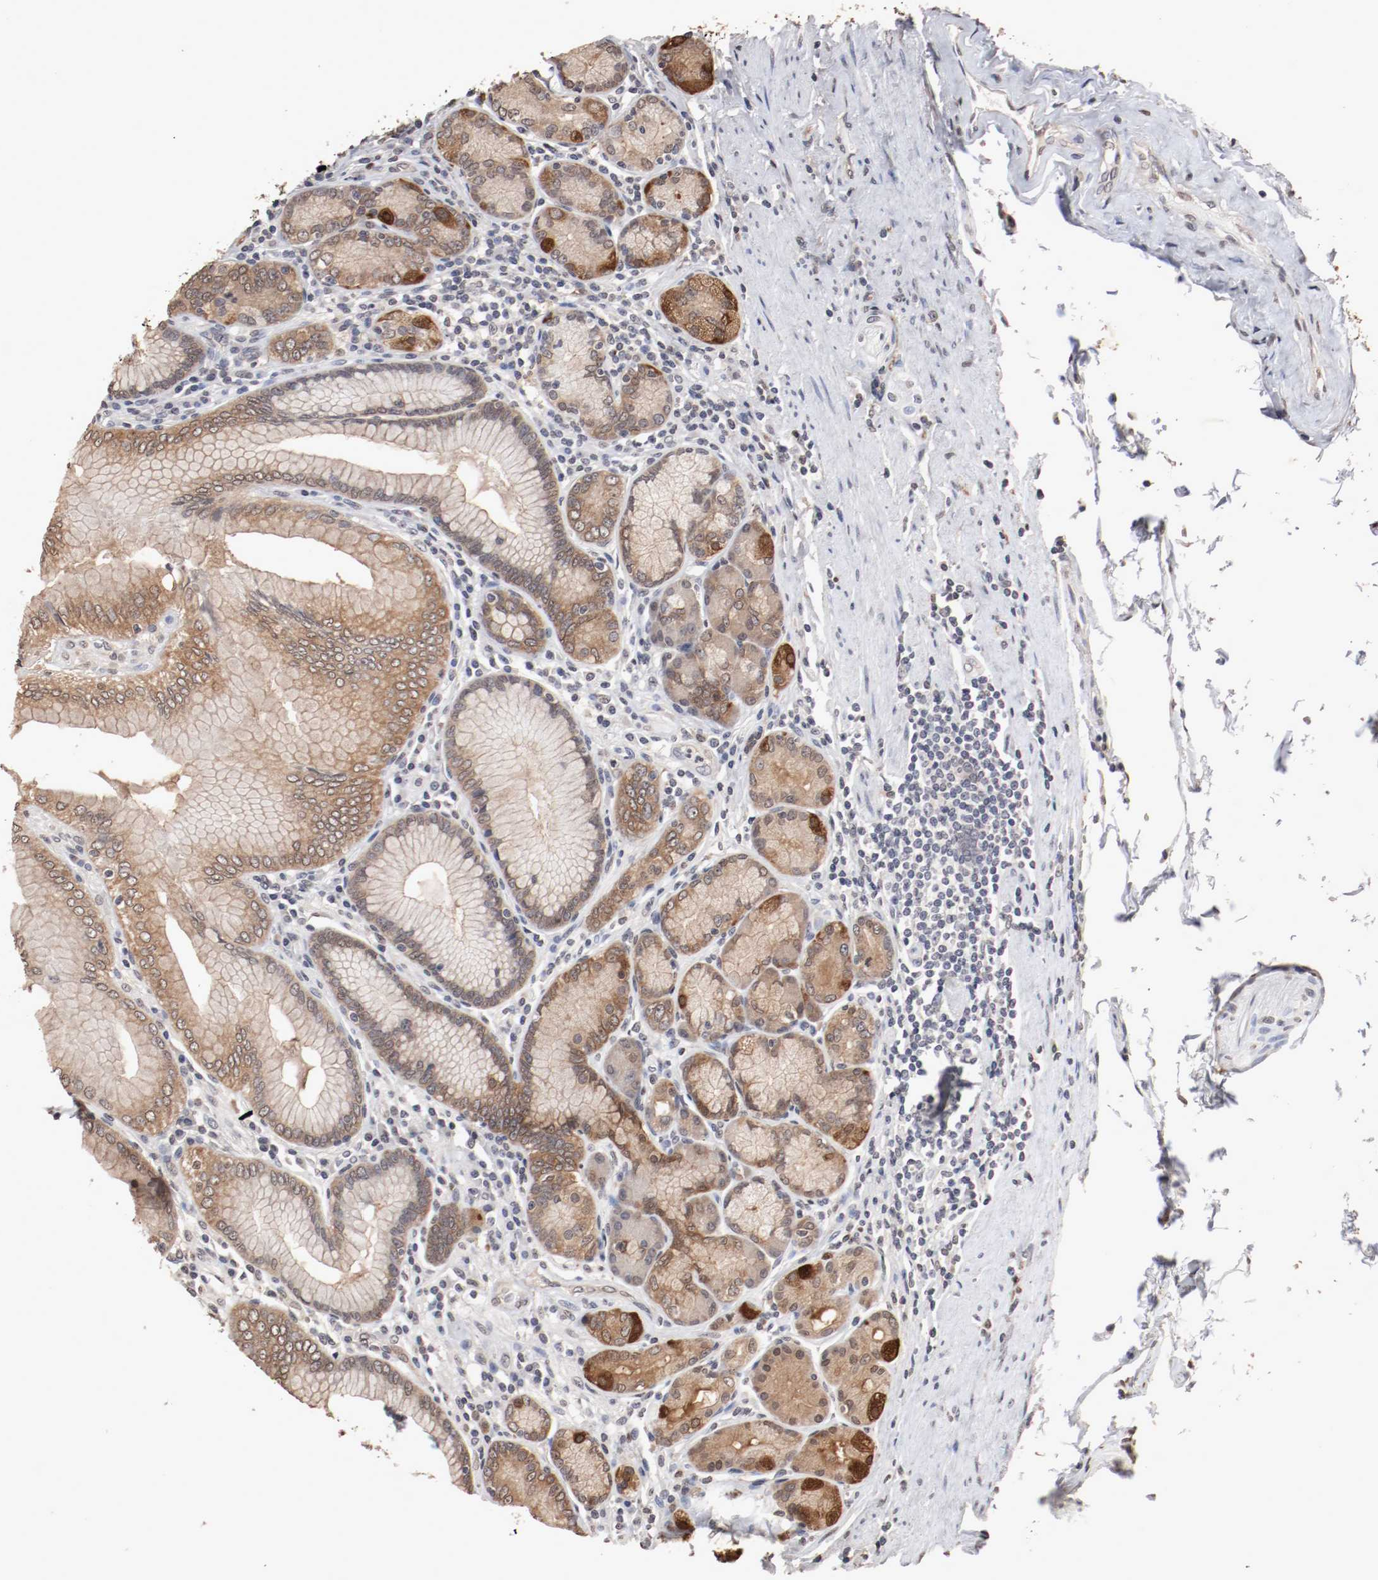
{"staining": {"intensity": "strong", "quantity": ">75%", "location": "cytoplasmic/membranous,nuclear"}, "tissue": "stomach", "cell_type": "Glandular cells", "image_type": "normal", "snomed": [{"axis": "morphology", "description": "Normal tissue, NOS"}, {"axis": "topography", "description": "Stomach, lower"}], "caption": "DAB (3,3'-diaminobenzidine) immunohistochemical staining of benign stomach shows strong cytoplasmic/membranous,nuclear protein expression in about >75% of glandular cells. (Brightfield microscopy of DAB IHC at high magnification).", "gene": "WASL", "patient": {"sex": "female", "age": 76}}